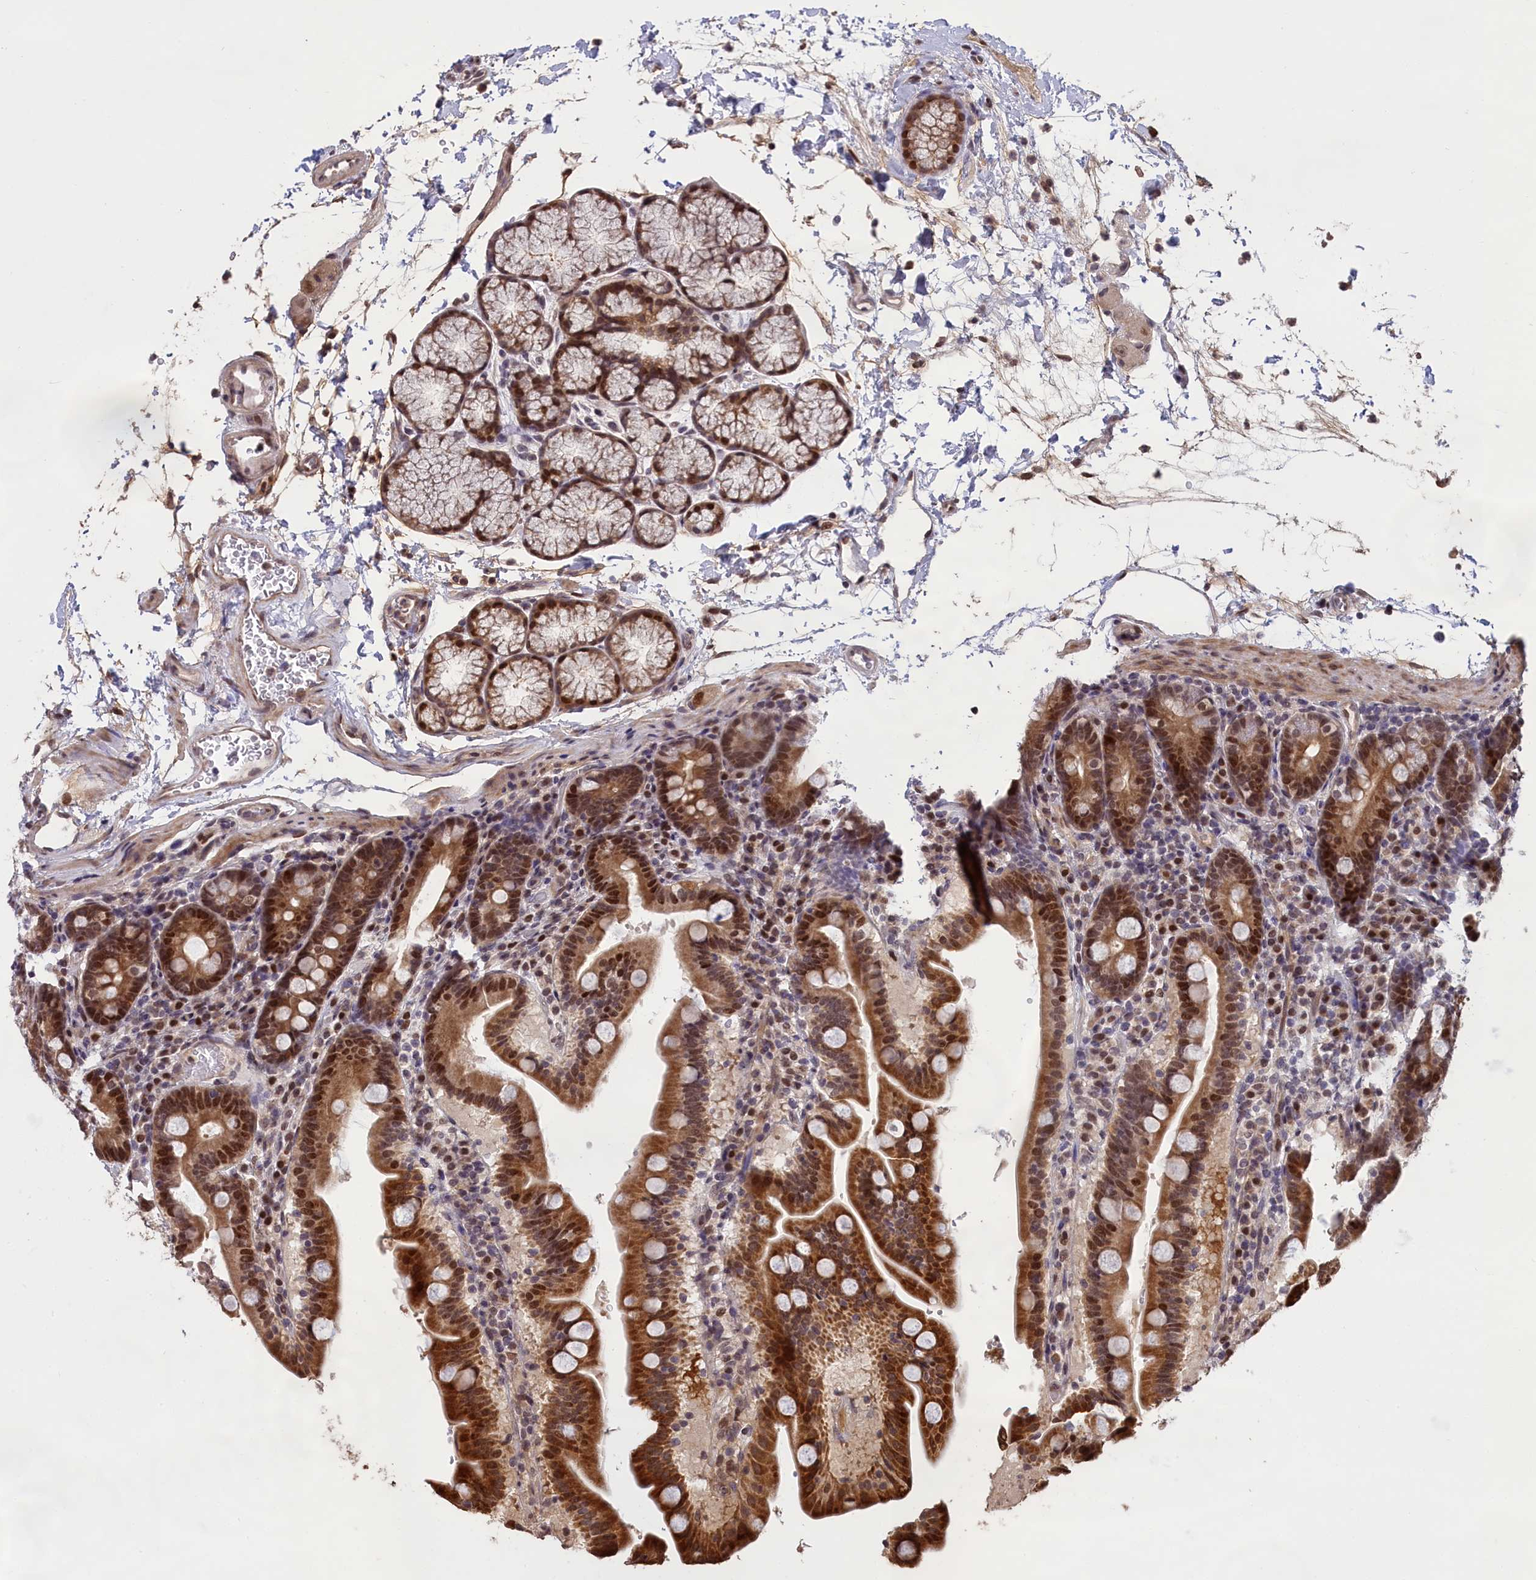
{"staining": {"intensity": "moderate", "quantity": ">75%", "location": "cytoplasmic/membranous,nuclear"}, "tissue": "duodenum", "cell_type": "Glandular cells", "image_type": "normal", "snomed": [{"axis": "morphology", "description": "Normal tissue, NOS"}, {"axis": "topography", "description": "Duodenum"}], "caption": "A high-resolution image shows immunohistochemistry (IHC) staining of unremarkable duodenum, which displays moderate cytoplasmic/membranous,nuclear staining in about >75% of glandular cells.", "gene": "RELB", "patient": {"sex": "male", "age": 54}}